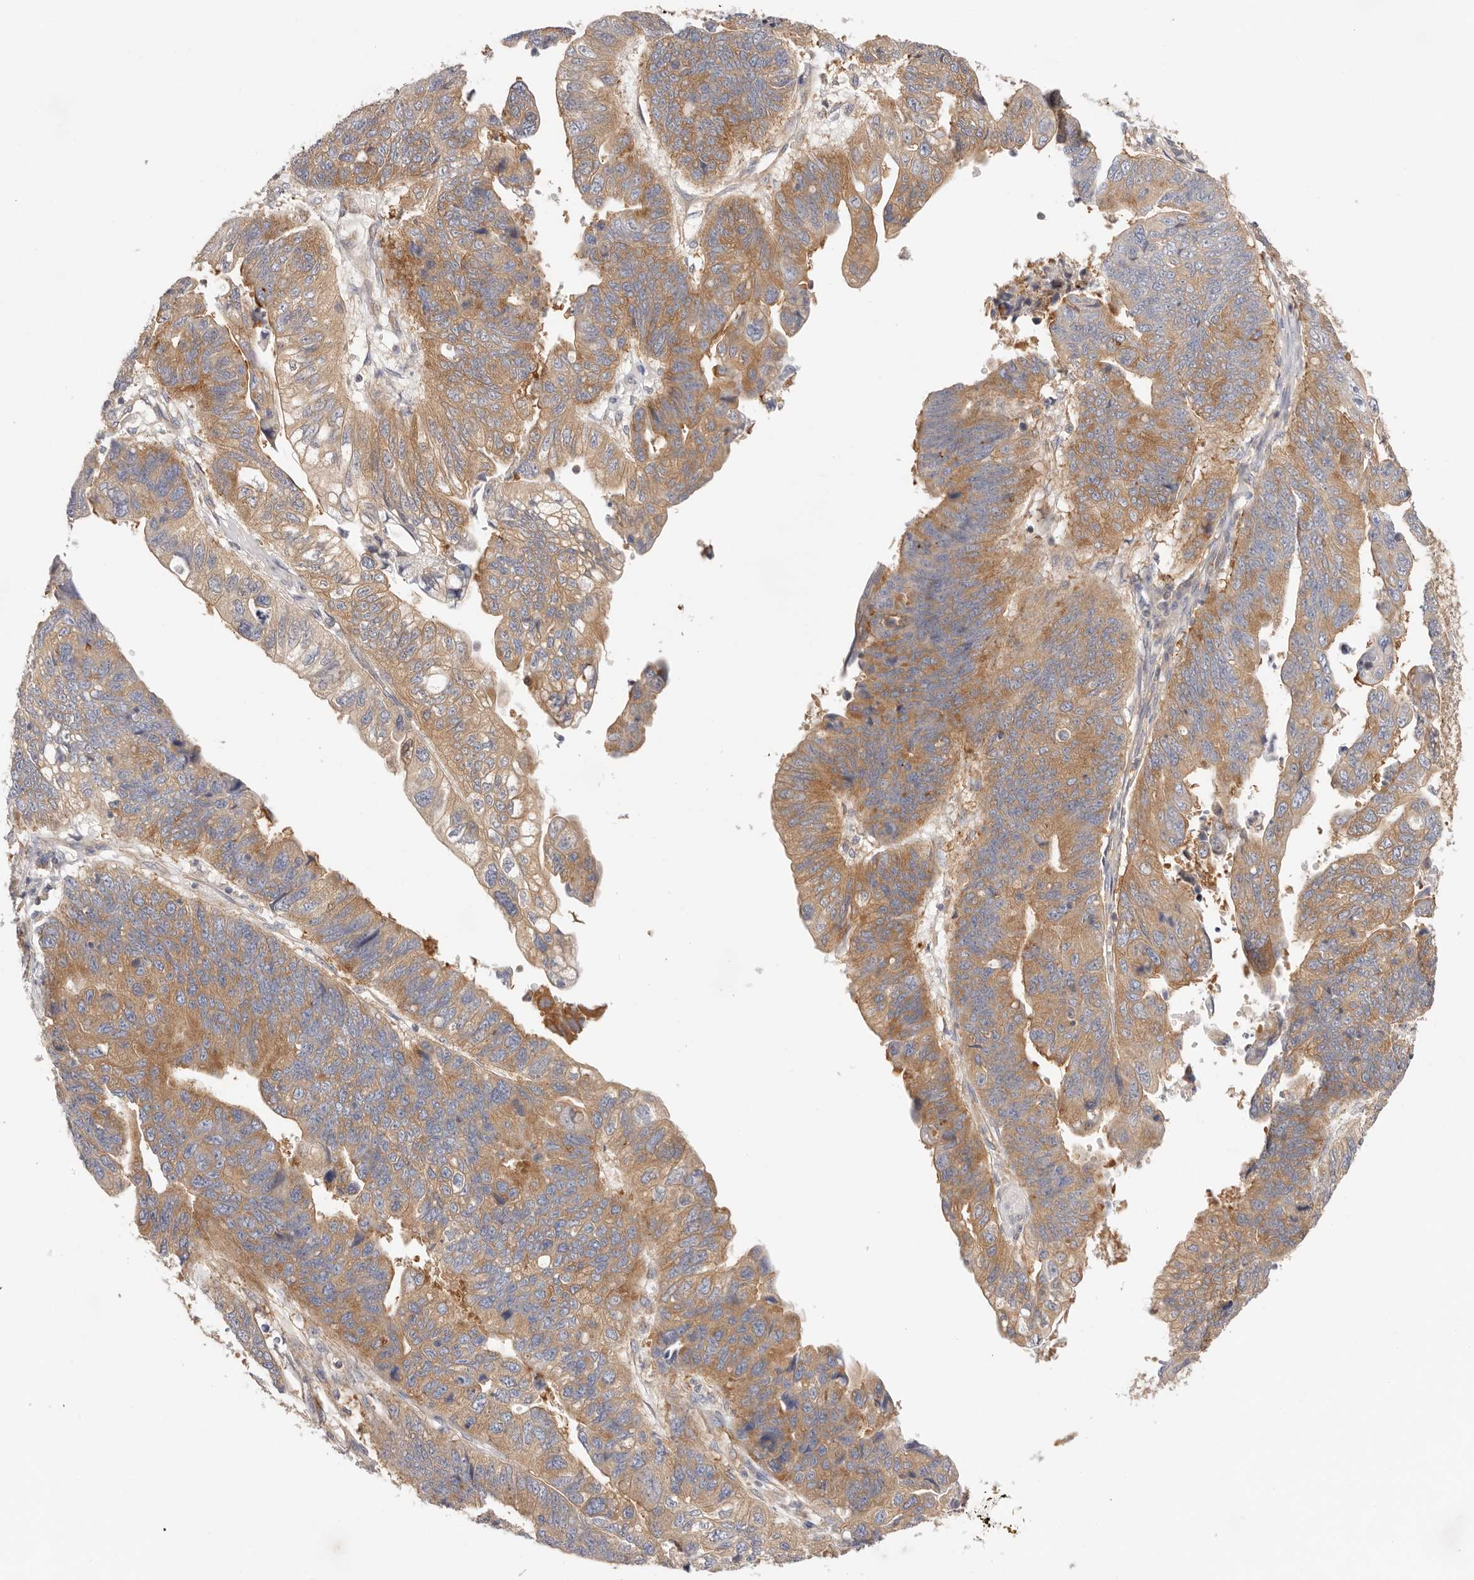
{"staining": {"intensity": "moderate", "quantity": ">75%", "location": "cytoplasmic/membranous"}, "tissue": "stomach cancer", "cell_type": "Tumor cells", "image_type": "cancer", "snomed": [{"axis": "morphology", "description": "Adenocarcinoma, NOS"}, {"axis": "topography", "description": "Stomach"}], "caption": "Stomach cancer stained with immunohistochemistry (IHC) exhibits moderate cytoplasmic/membranous staining in about >75% of tumor cells.", "gene": "KCMF1", "patient": {"sex": "male", "age": 59}}